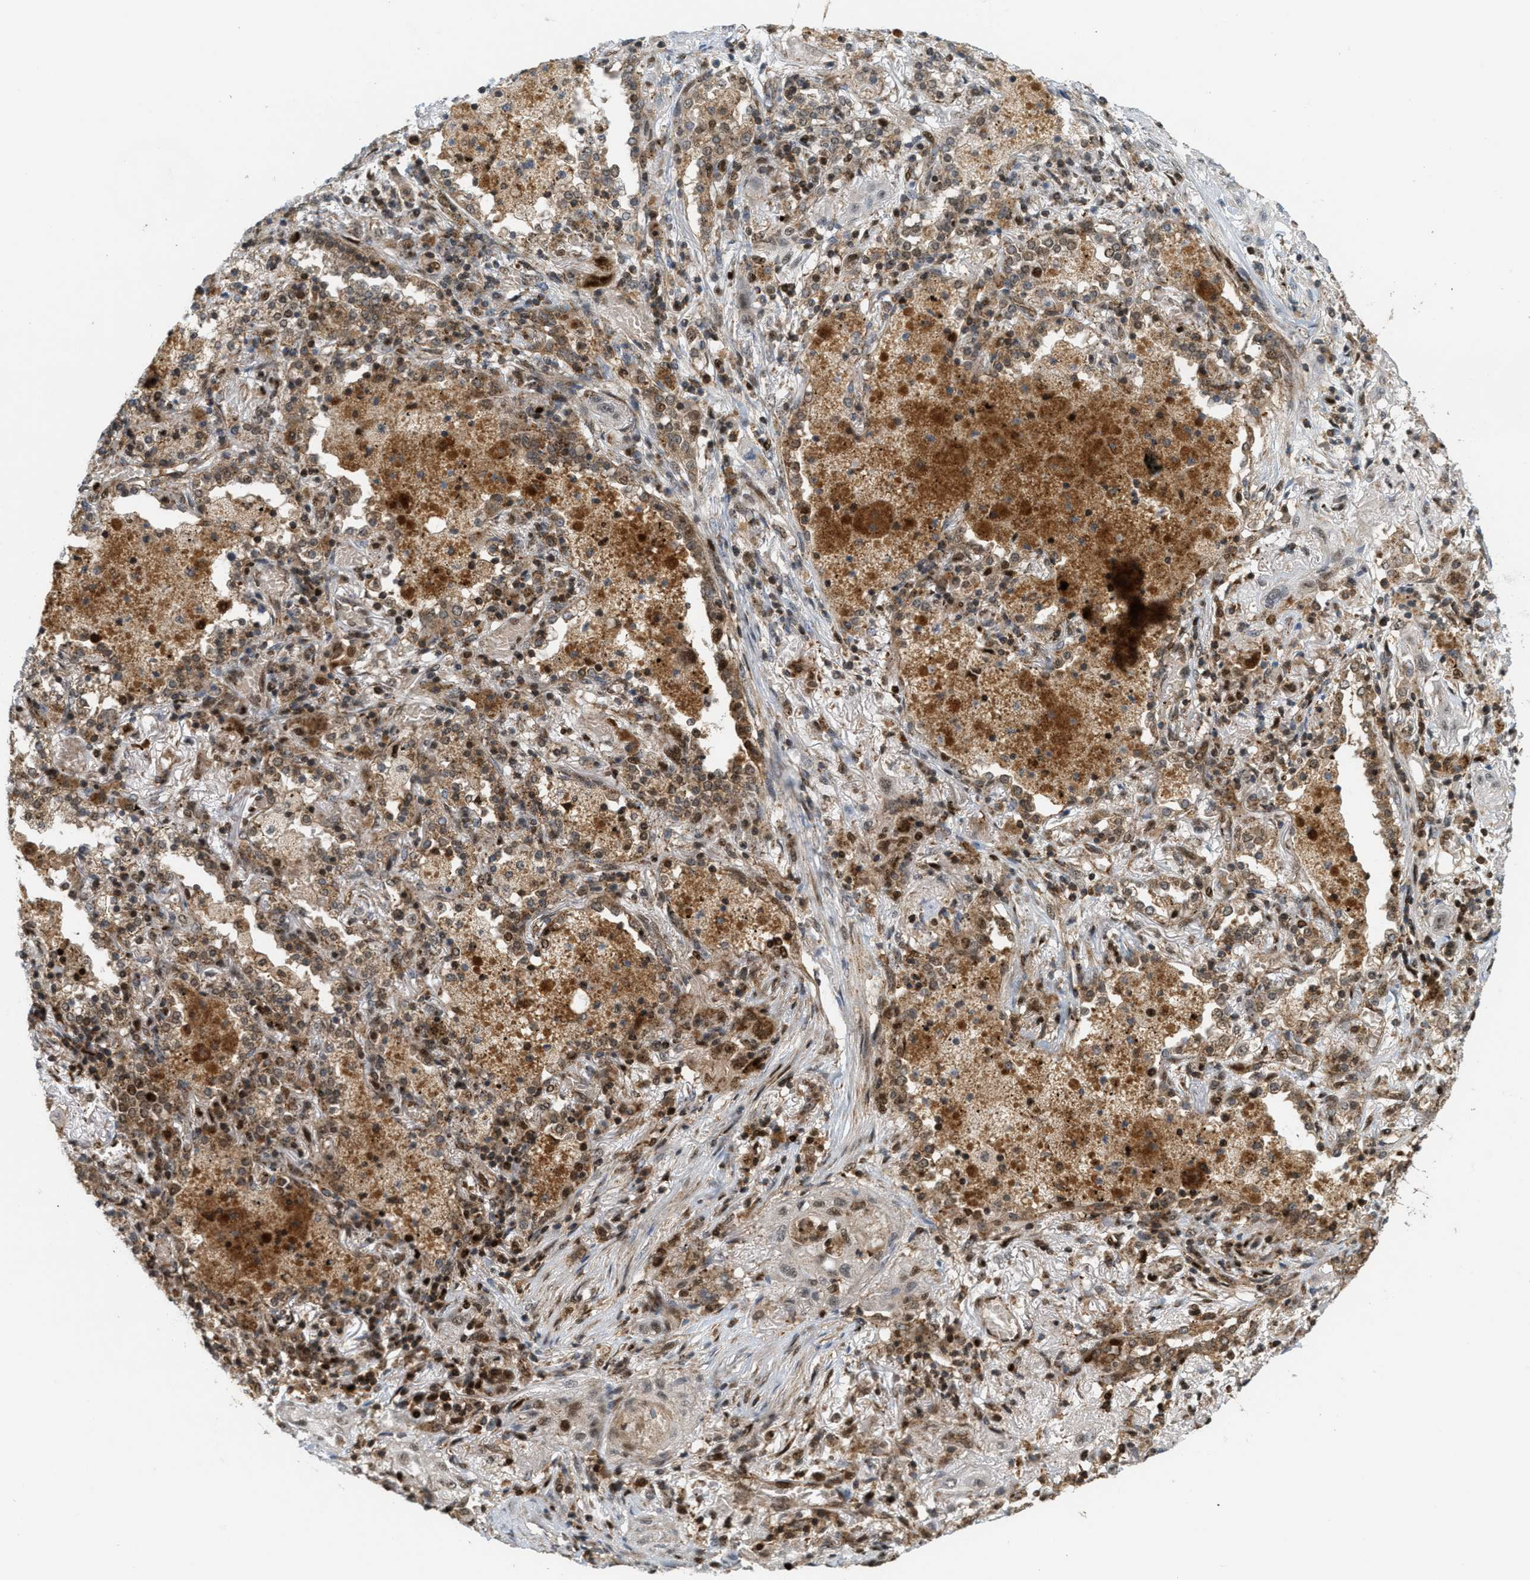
{"staining": {"intensity": "moderate", "quantity": ">75%", "location": "cytoplasmic/membranous,nuclear"}, "tissue": "lung cancer", "cell_type": "Tumor cells", "image_type": "cancer", "snomed": [{"axis": "morphology", "description": "Squamous cell carcinoma, NOS"}, {"axis": "topography", "description": "Lung"}], "caption": "This photomicrograph exhibits lung cancer (squamous cell carcinoma) stained with IHC to label a protein in brown. The cytoplasmic/membranous and nuclear of tumor cells show moderate positivity for the protein. Nuclei are counter-stained blue.", "gene": "TLK1", "patient": {"sex": "female", "age": 47}}